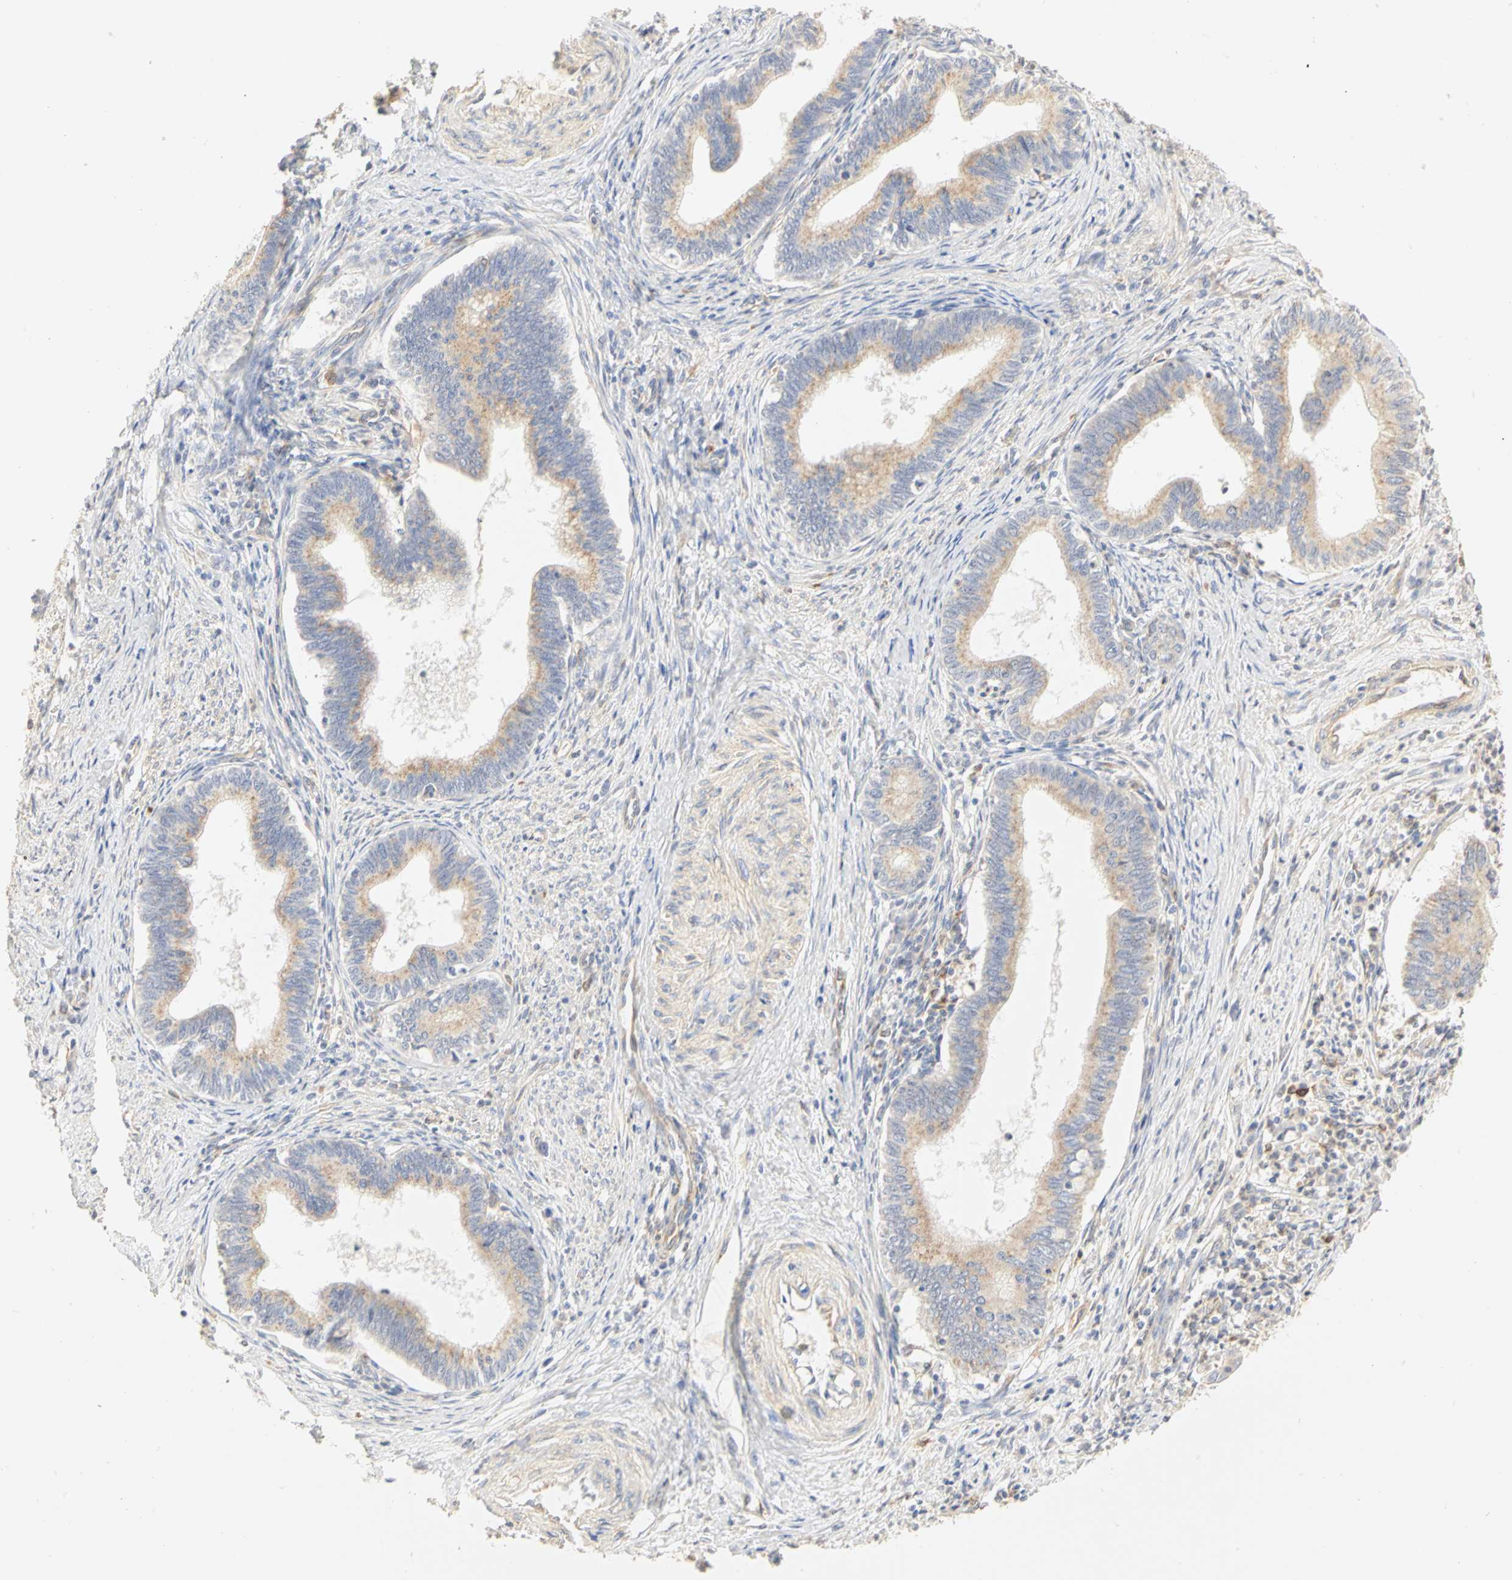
{"staining": {"intensity": "moderate", "quantity": ">75%", "location": "cytoplasmic/membranous"}, "tissue": "cervical cancer", "cell_type": "Tumor cells", "image_type": "cancer", "snomed": [{"axis": "morphology", "description": "Adenocarcinoma, NOS"}, {"axis": "topography", "description": "Cervix"}], "caption": "Cervical cancer (adenocarcinoma) stained with DAB immunohistochemistry (IHC) displays medium levels of moderate cytoplasmic/membranous positivity in about >75% of tumor cells. (IHC, brightfield microscopy, high magnification).", "gene": "GNRH2", "patient": {"sex": "female", "age": 36}}